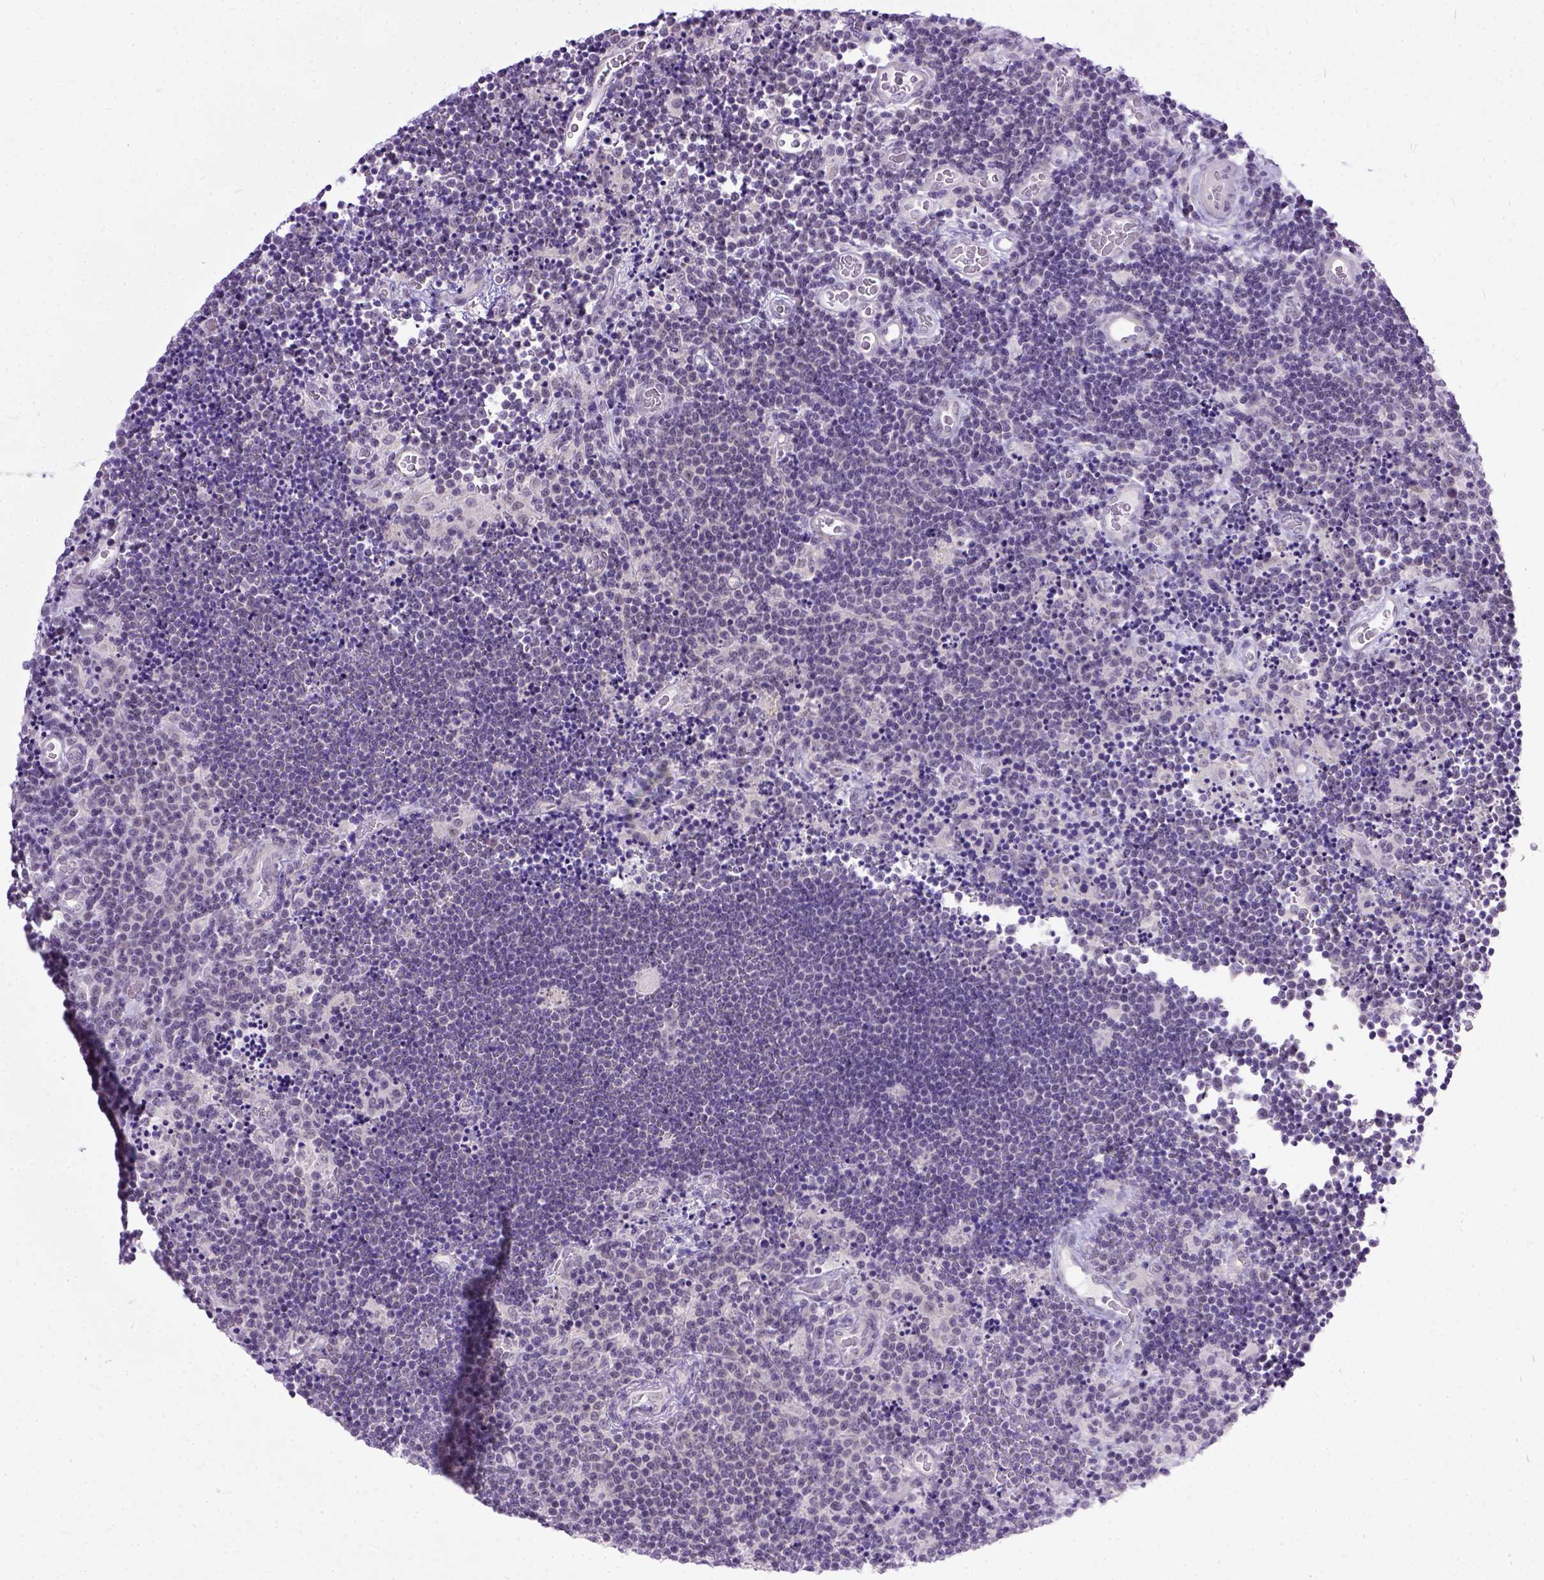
{"staining": {"intensity": "negative", "quantity": "none", "location": "none"}, "tissue": "lymphoma", "cell_type": "Tumor cells", "image_type": "cancer", "snomed": [{"axis": "morphology", "description": "Malignant lymphoma, non-Hodgkin's type, Low grade"}, {"axis": "topography", "description": "Brain"}], "caption": "DAB immunohistochemical staining of malignant lymphoma, non-Hodgkin's type (low-grade) demonstrates no significant positivity in tumor cells.", "gene": "TCEAL7", "patient": {"sex": "female", "age": 66}}